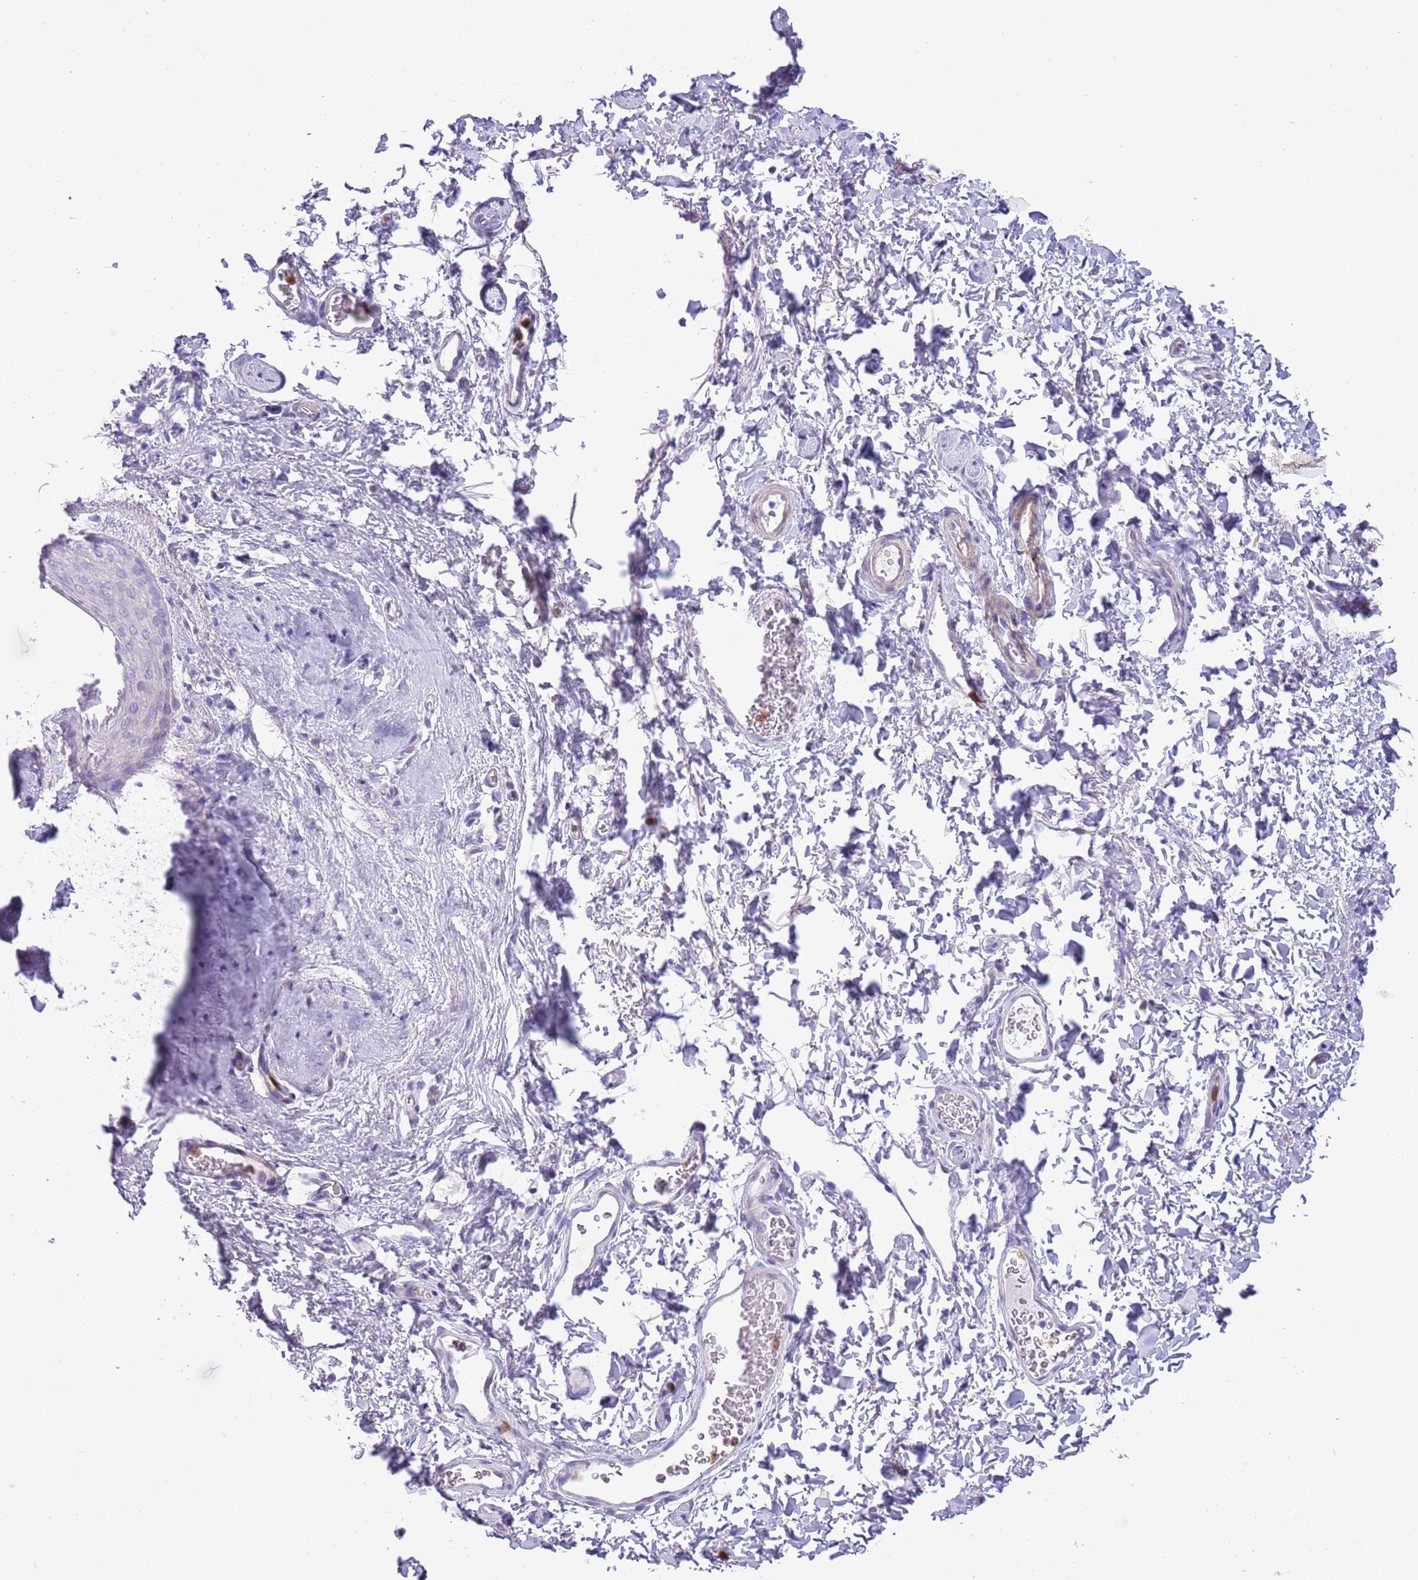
{"staining": {"intensity": "negative", "quantity": "none", "location": "none"}, "tissue": "skin", "cell_type": "Epidermal cells", "image_type": "normal", "snomed": [{"axis": "morphology", "description": "Normal tissue, NOS"}, {"axis": "topography", "description": "Anal"}], "caption": "Immunohistochemistry (IHC) photomicrograph of benign human skin stained for a protein (brown), which shows no staining in epidermal cells.", "gene": "OR6M1", "patient": {"sex": "male", "age": 44}}